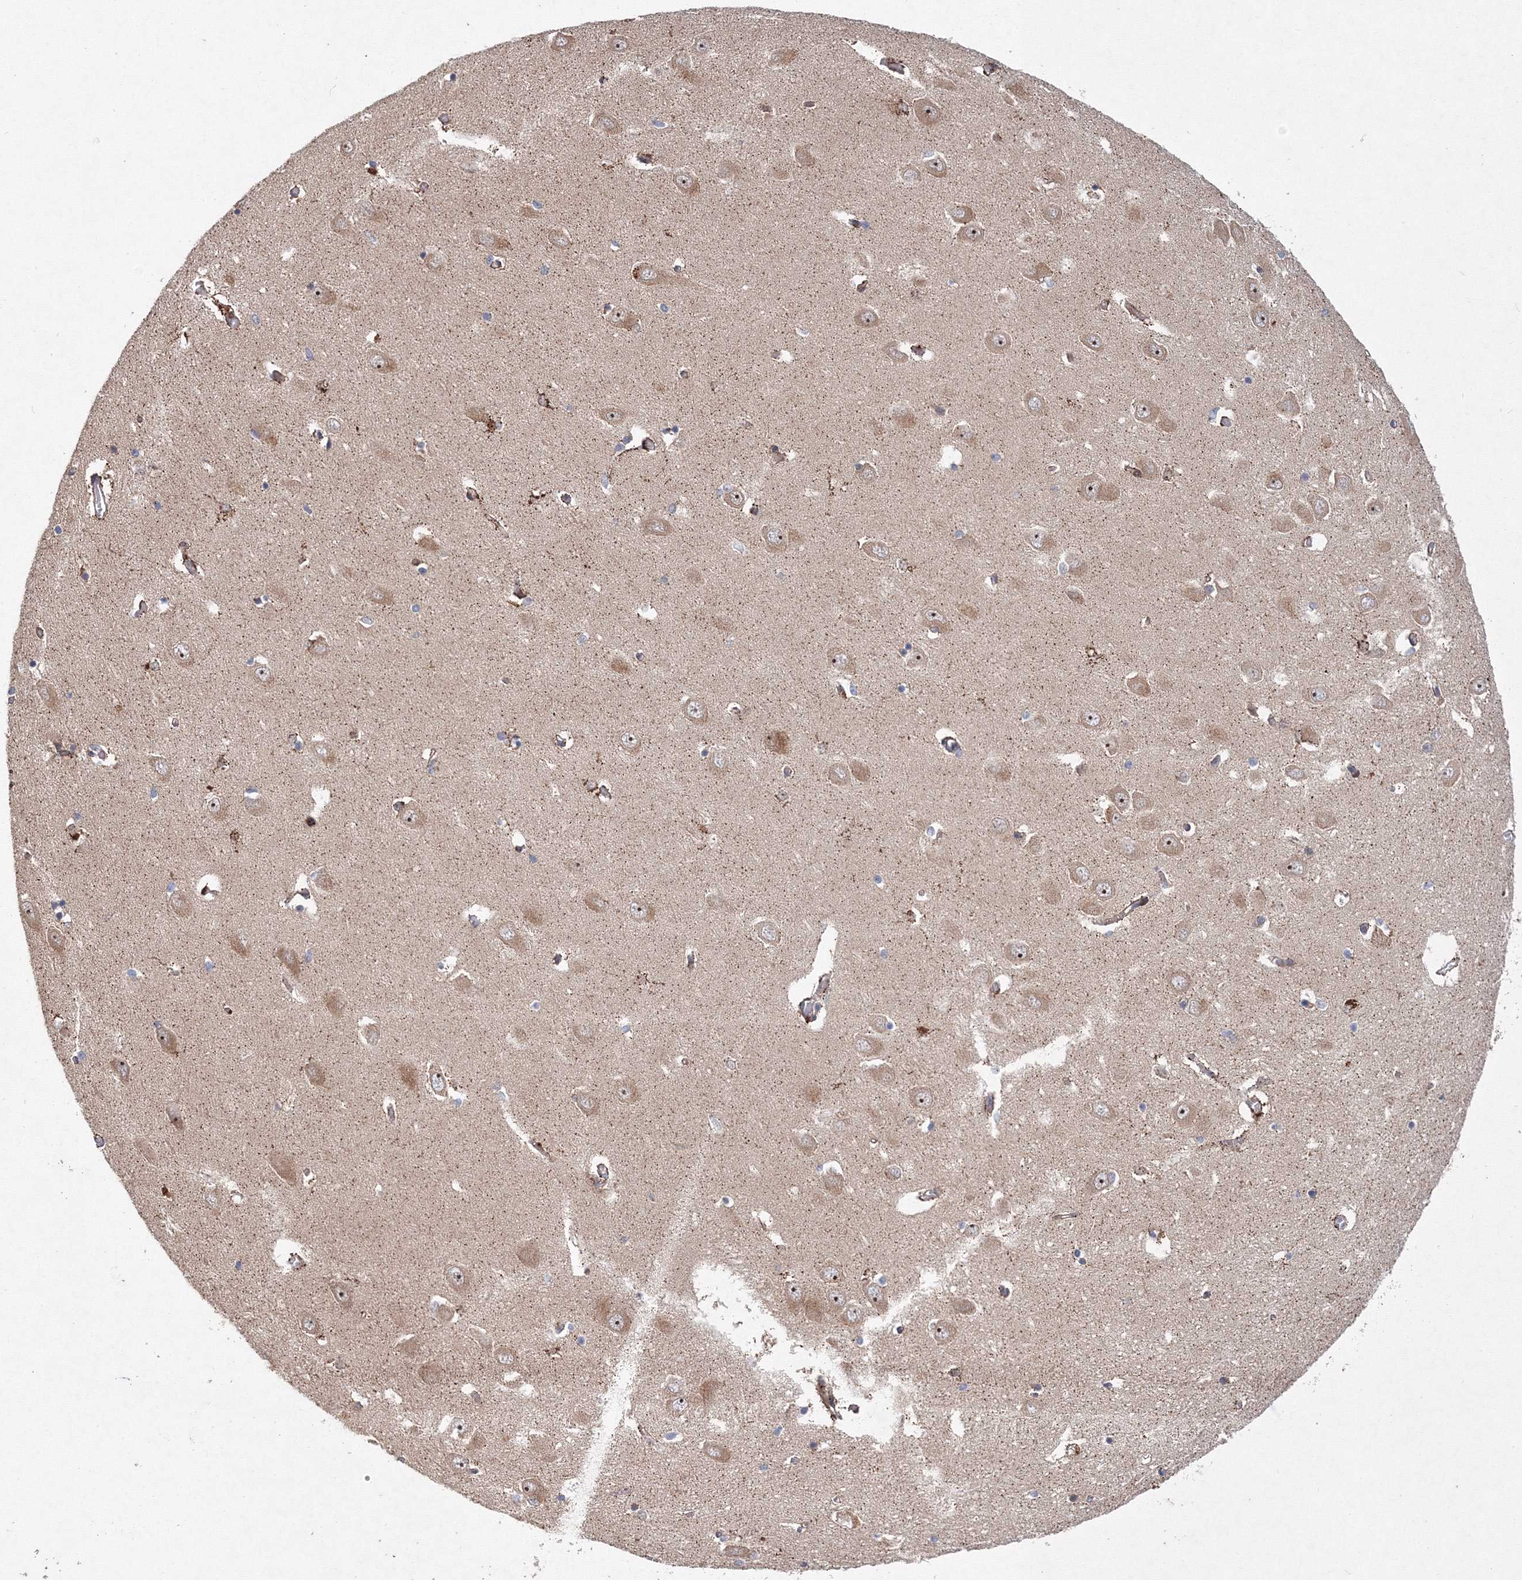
{"staining": {"intensity": "moderate", "quantity": "<25%", "location": "cytoplasmic/membranous"}, "tissue": "hippocampus", "cell_type": "Glial cells", "image_type": "normal", "snomed": [{"axis": "morphology", "description": "Normal tissue, NOS"}, {"axis": "topography", "description": "Hippocampus"}], "caption": "Hippocampus stained with DAB (3,3'-diaminobenzidine) IHC reveals low levels of moderate cytoplasmic/membranous staining in approximately <25% of glial cells.", "gene": "ANKAR", "patient": {"sex": "male", "age": 70}}